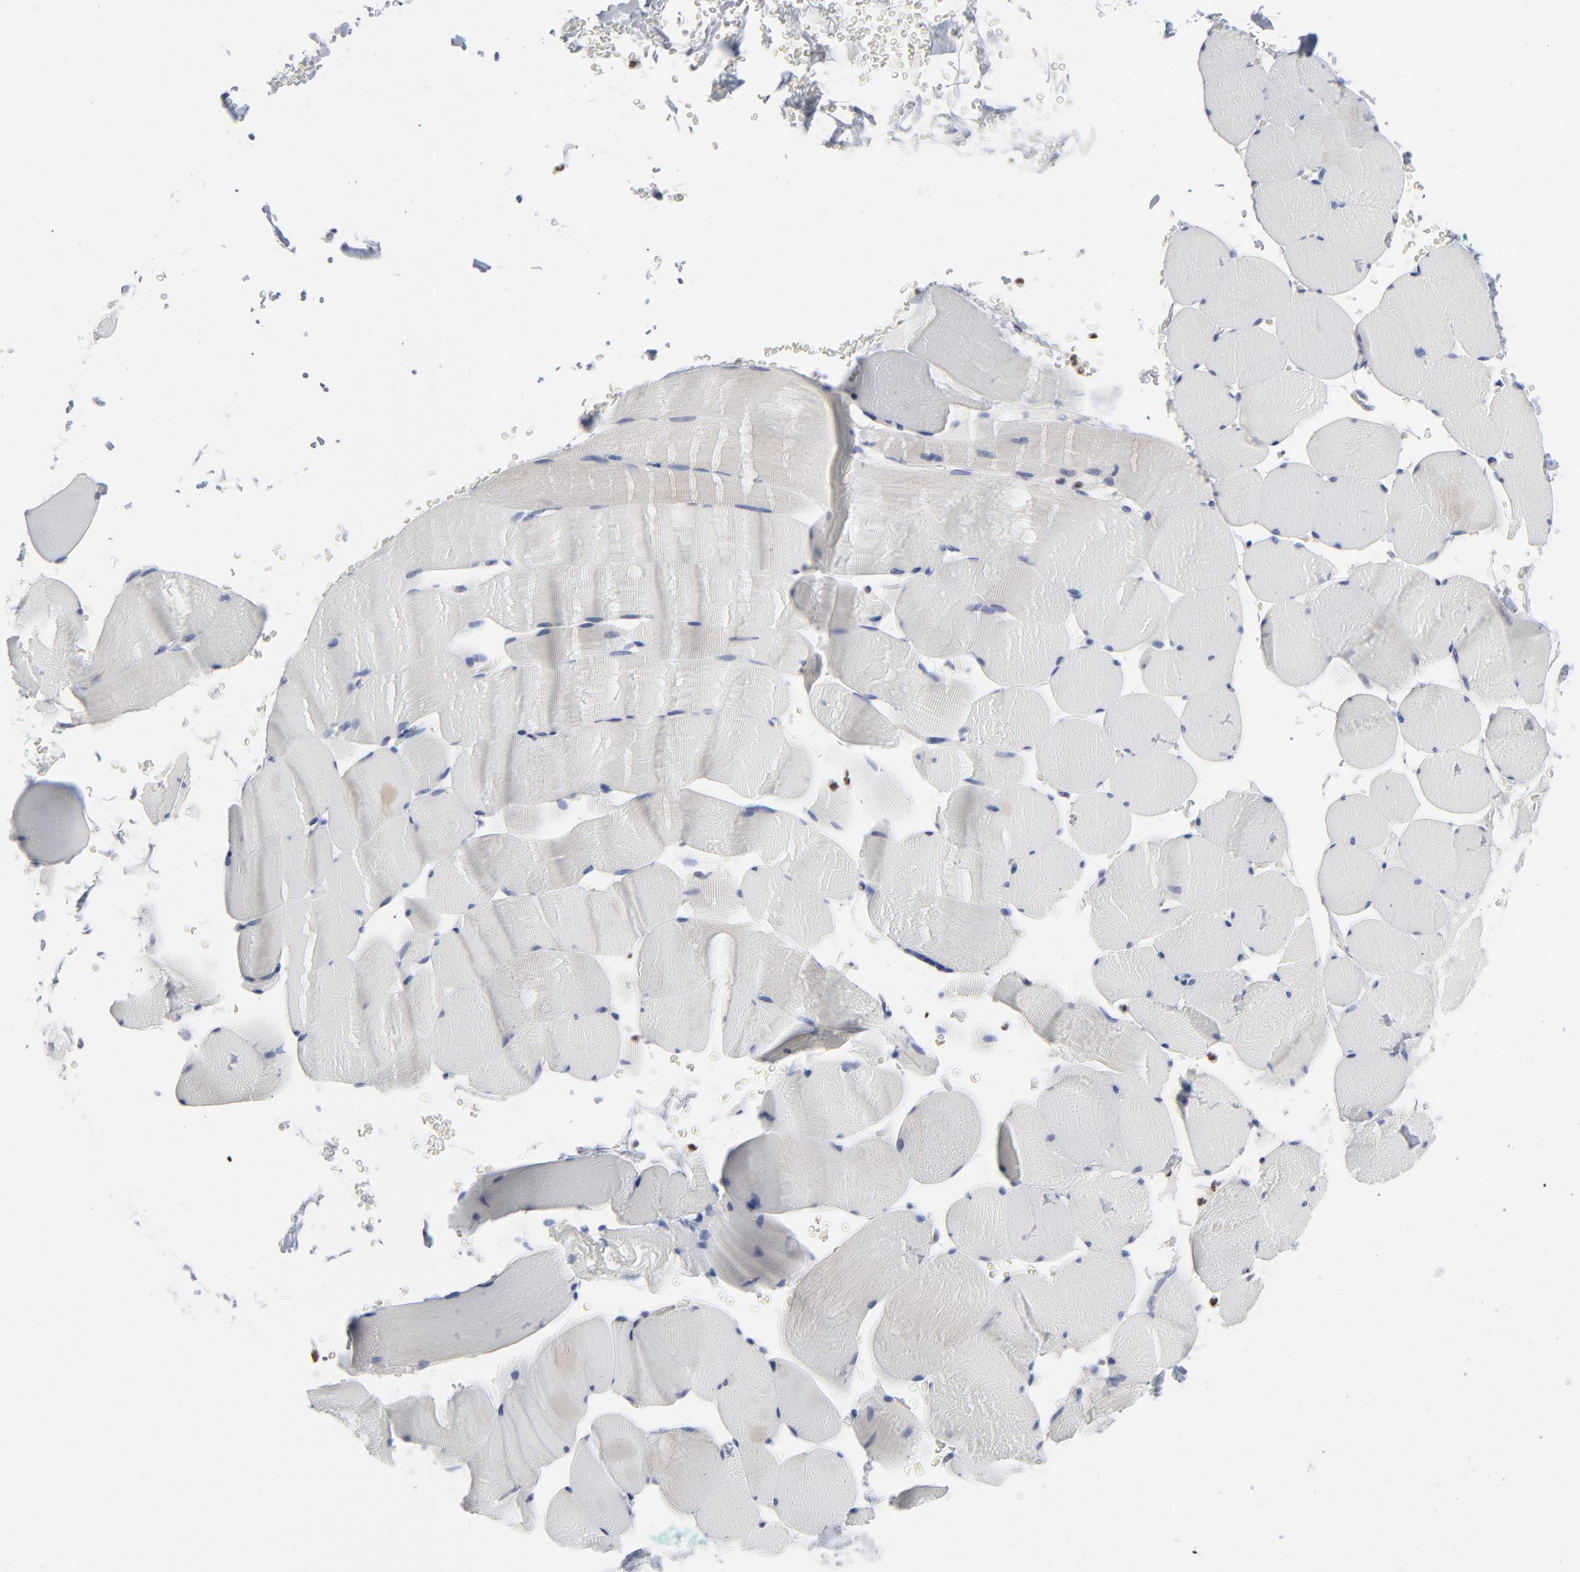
{"staining": {"intensity": "negative", "quantity": "none", "location": "none"}, "tissue": "skeletal muscle", "cell_type": "Myocytes", "image_type": "normal", "snomed": [{"axis": "morphology", "description": "Normal tissue, NOS"}, {"axis": "topography", "description": "Skeletal muscle"}], "caption": "A micrograph of human skeletal muscle is negative for staining in myocytes. Brightfield microscopy of IHC stained with DAB (3,3'-diaminobenzidine) (brown) and hematoxylin (blue), captured at high magnification.", "gene": "FOXN2", "patient": {"sex": "male", "age": 62}}